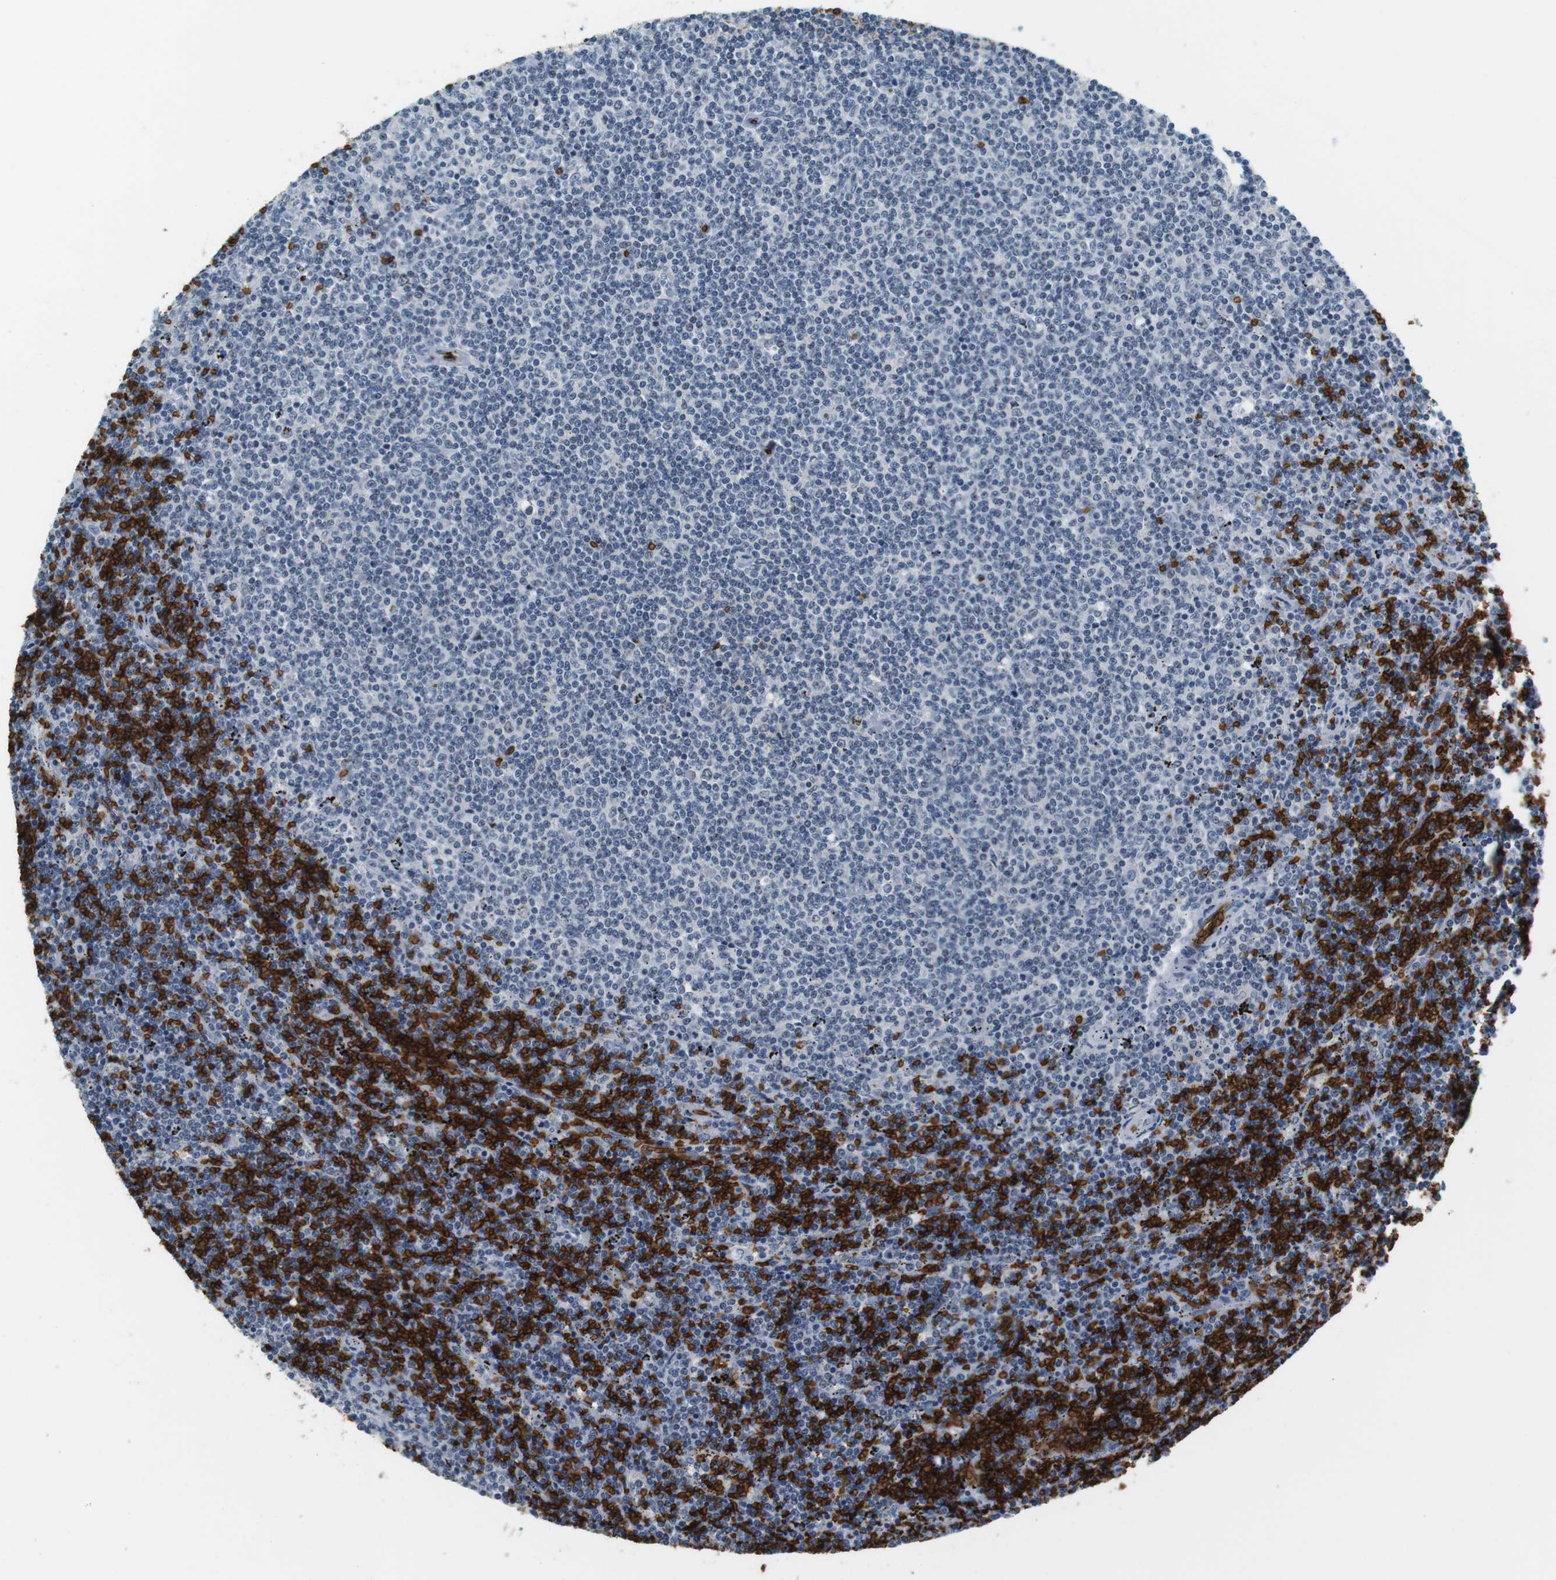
{"staining": {"intensity": "negative", "quantity": "none", "location": "none"}, "tissue": "lymphoma", "cell_type": "Tumor cells", "image_type": "cancer", "snomed": [{"axis": "morphology", "description": "Malignant lymphoma, non-Hodgkin's type, Low grade"}, {"axis": "topography", "description": "Spleen"}], "caption": "Tumor cells are negative for brown protein staining in lymphoma.", "gene": "SLC4A1", "patient": {"sex": "female", "age": 50}}